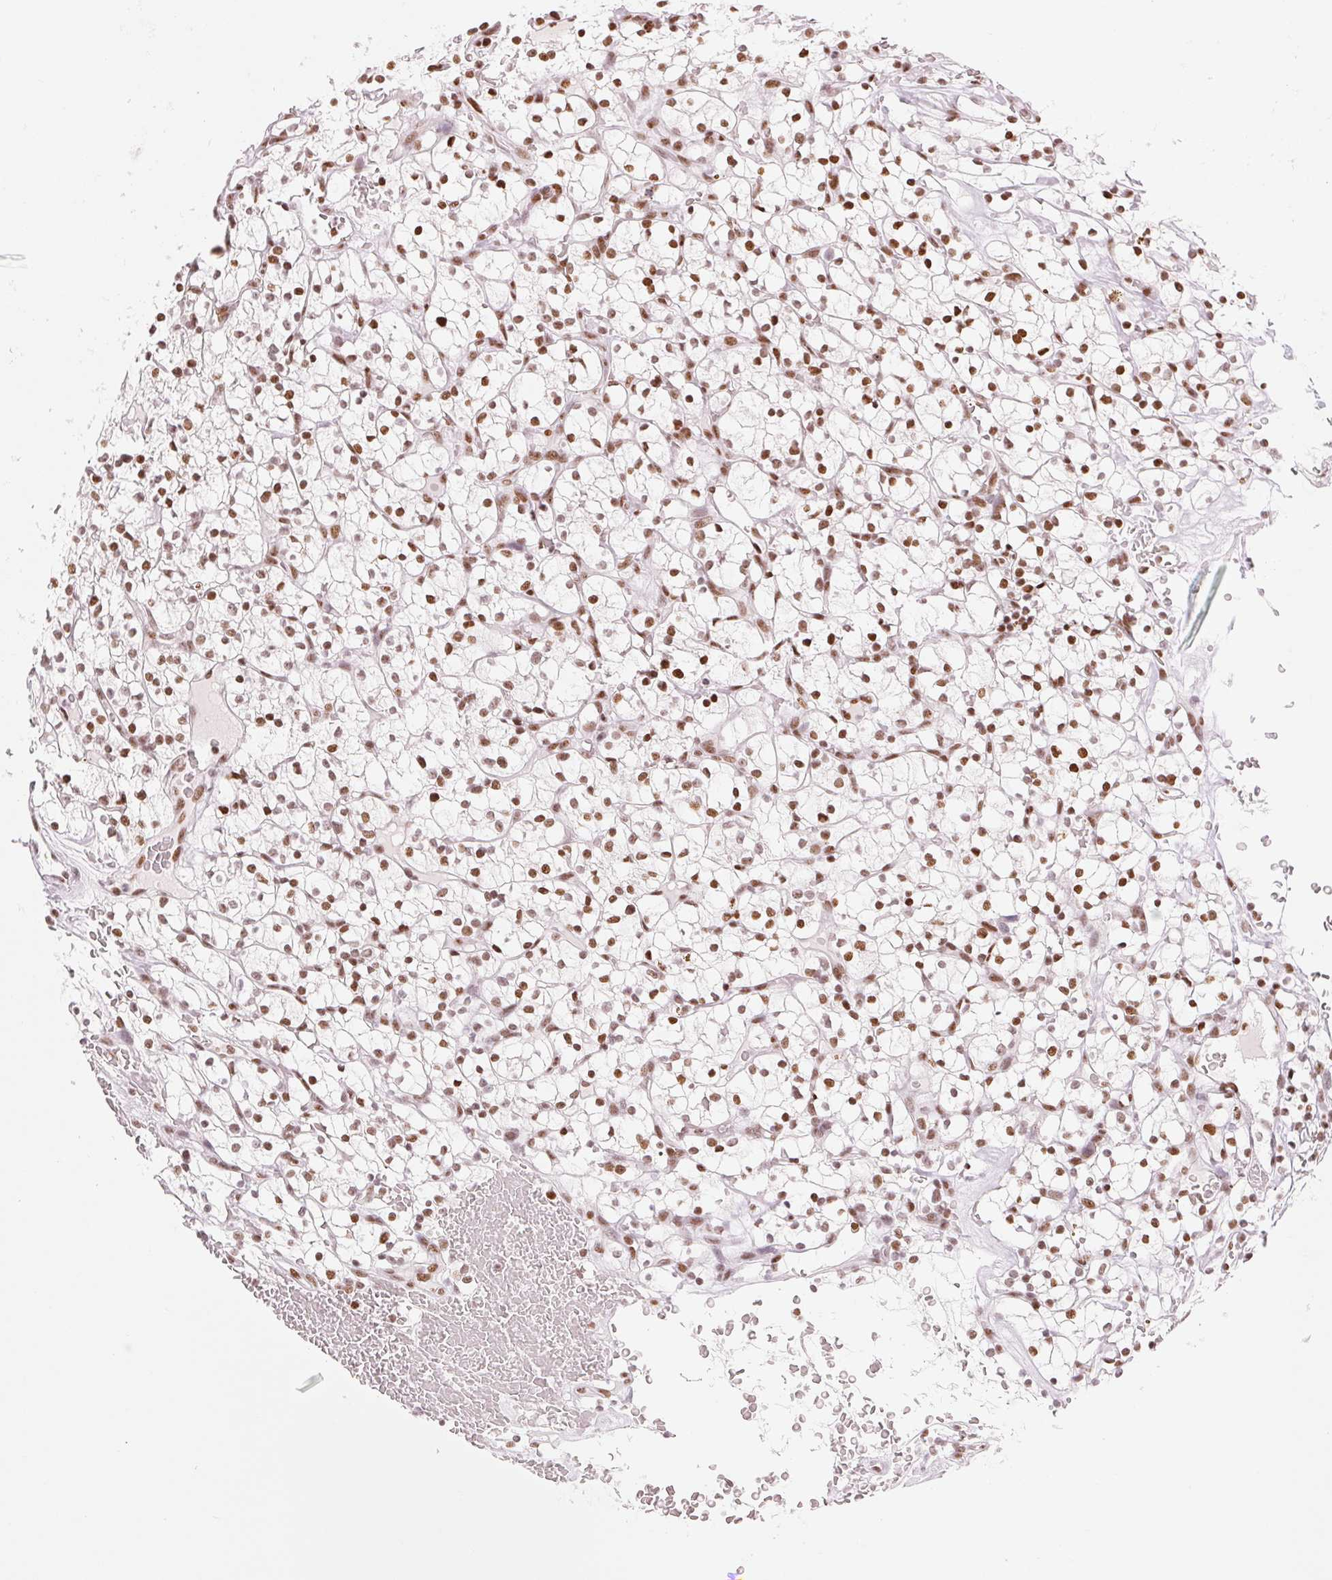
{"staining": {"intensity": "moderate", "quantity": ">75%", "location": "nuclear"}, "tissue": "renal cancer", "cell_type": "Tumor cells", "image_type": "cancer", "snomed": [{"axis": "morphology", "description": "Adenocarcinoma, NOS"}, {"axis": "topography", "description": "Kidney"}], "caption": "Human renal adenocarcinoma stained for a protein (brown) exhibits moderate nuclear positive expression in about >75% of tumor cells.", "gene": "NXF1", "patient": {"sex": "female", "age": 64}}